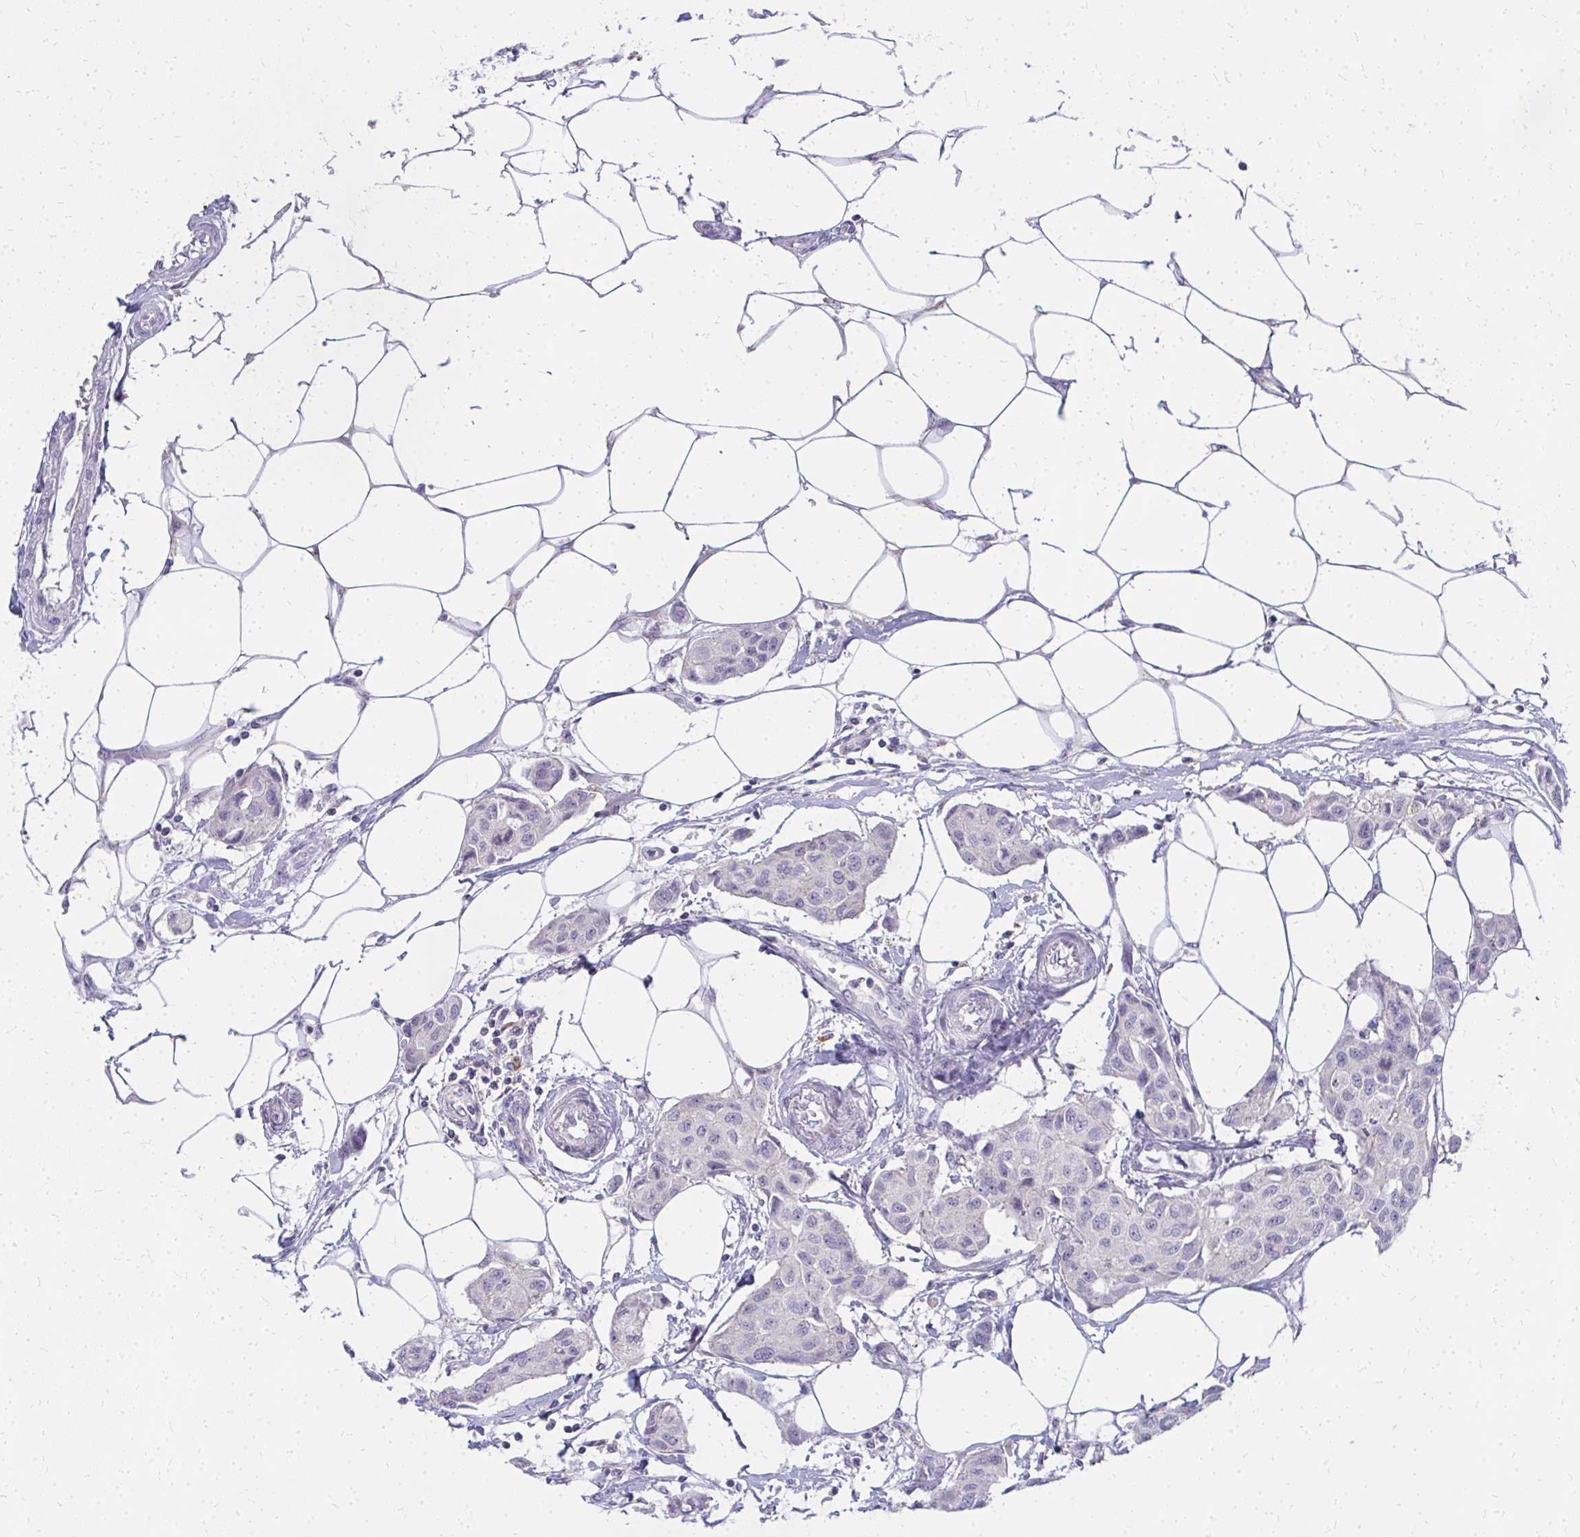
{"staining": {"intensity": "negative", "quantity": "none", "location": "none"}, "tissue": "breast cancer", "cell_type": "Tumor cells", "image_type": "cancer", "snomed": [{"axis": "morphology", "description": "Duct carcinoma"}, {"axis": "topography", "description": "Breast"}, {"axis": "topography", "description": "Lymph node"}], "caption": "Breast cancer was stained to show a protein in brown. There is no significant staining in tumor cells.", "gene": "FAM9A", "patient": {"sex": "female", "age": 80}}